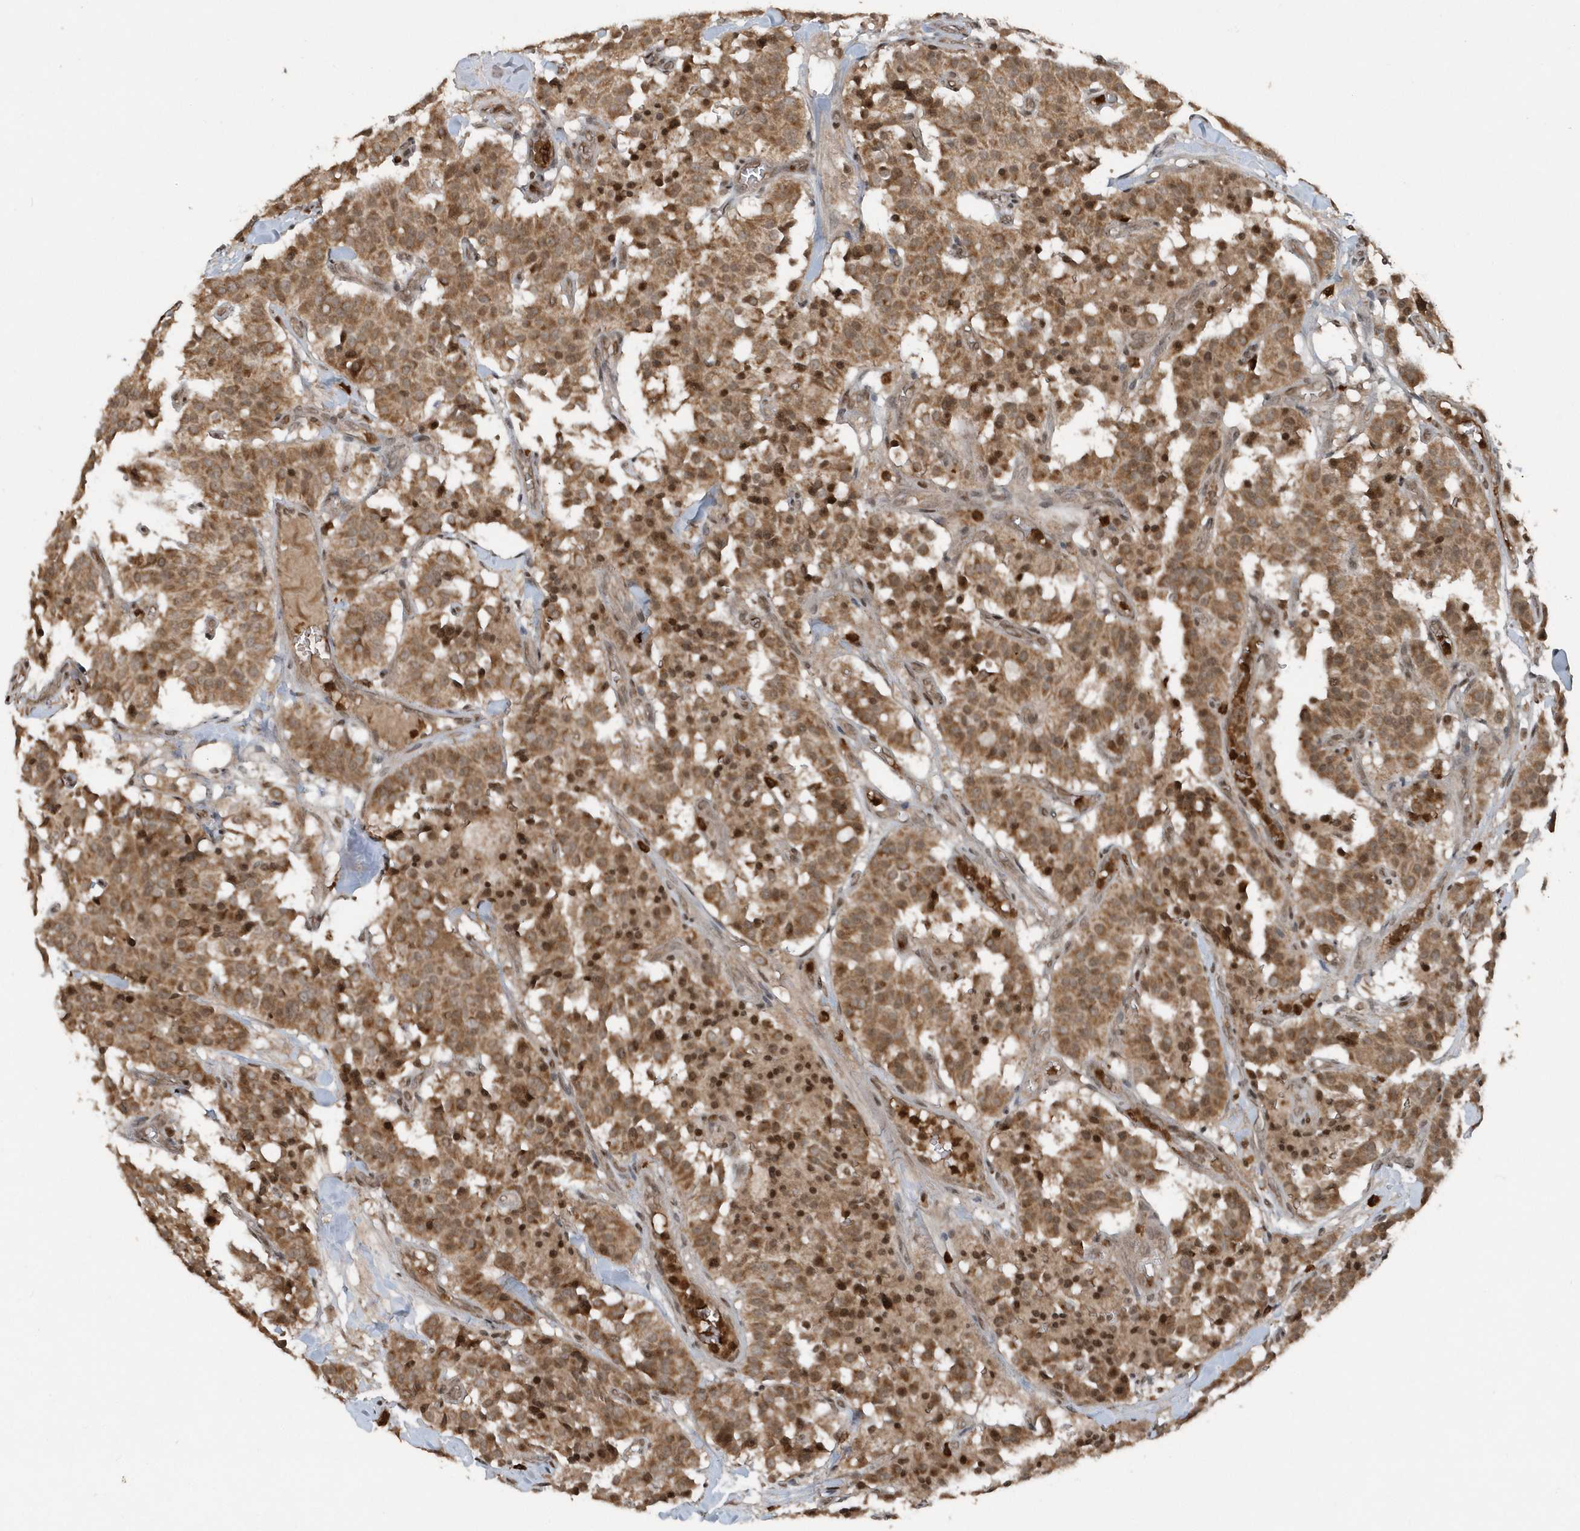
{"staining": {"intensity": "moderate", "quantity": ">75%", "location": "cytoplasmic/membranous"}, "tissue": "carcinoid", "cell_type": "Tumor cells", "image_type": "cancer", "snomed": [{"axis": "morphology", "description": "Carcinoid, malignant, NOS"}, {"axis": "topography", "description": "Lung"}], "caption": "A photomicrograph showing moderate cytoplasmic/membranous staining in about >75% of tumor cells in carcinoid (malignant), as visualized by brown immunohistochemical staining.", "gene": "EIF2B1", "patient": {"sex": "male", "age": 30}}